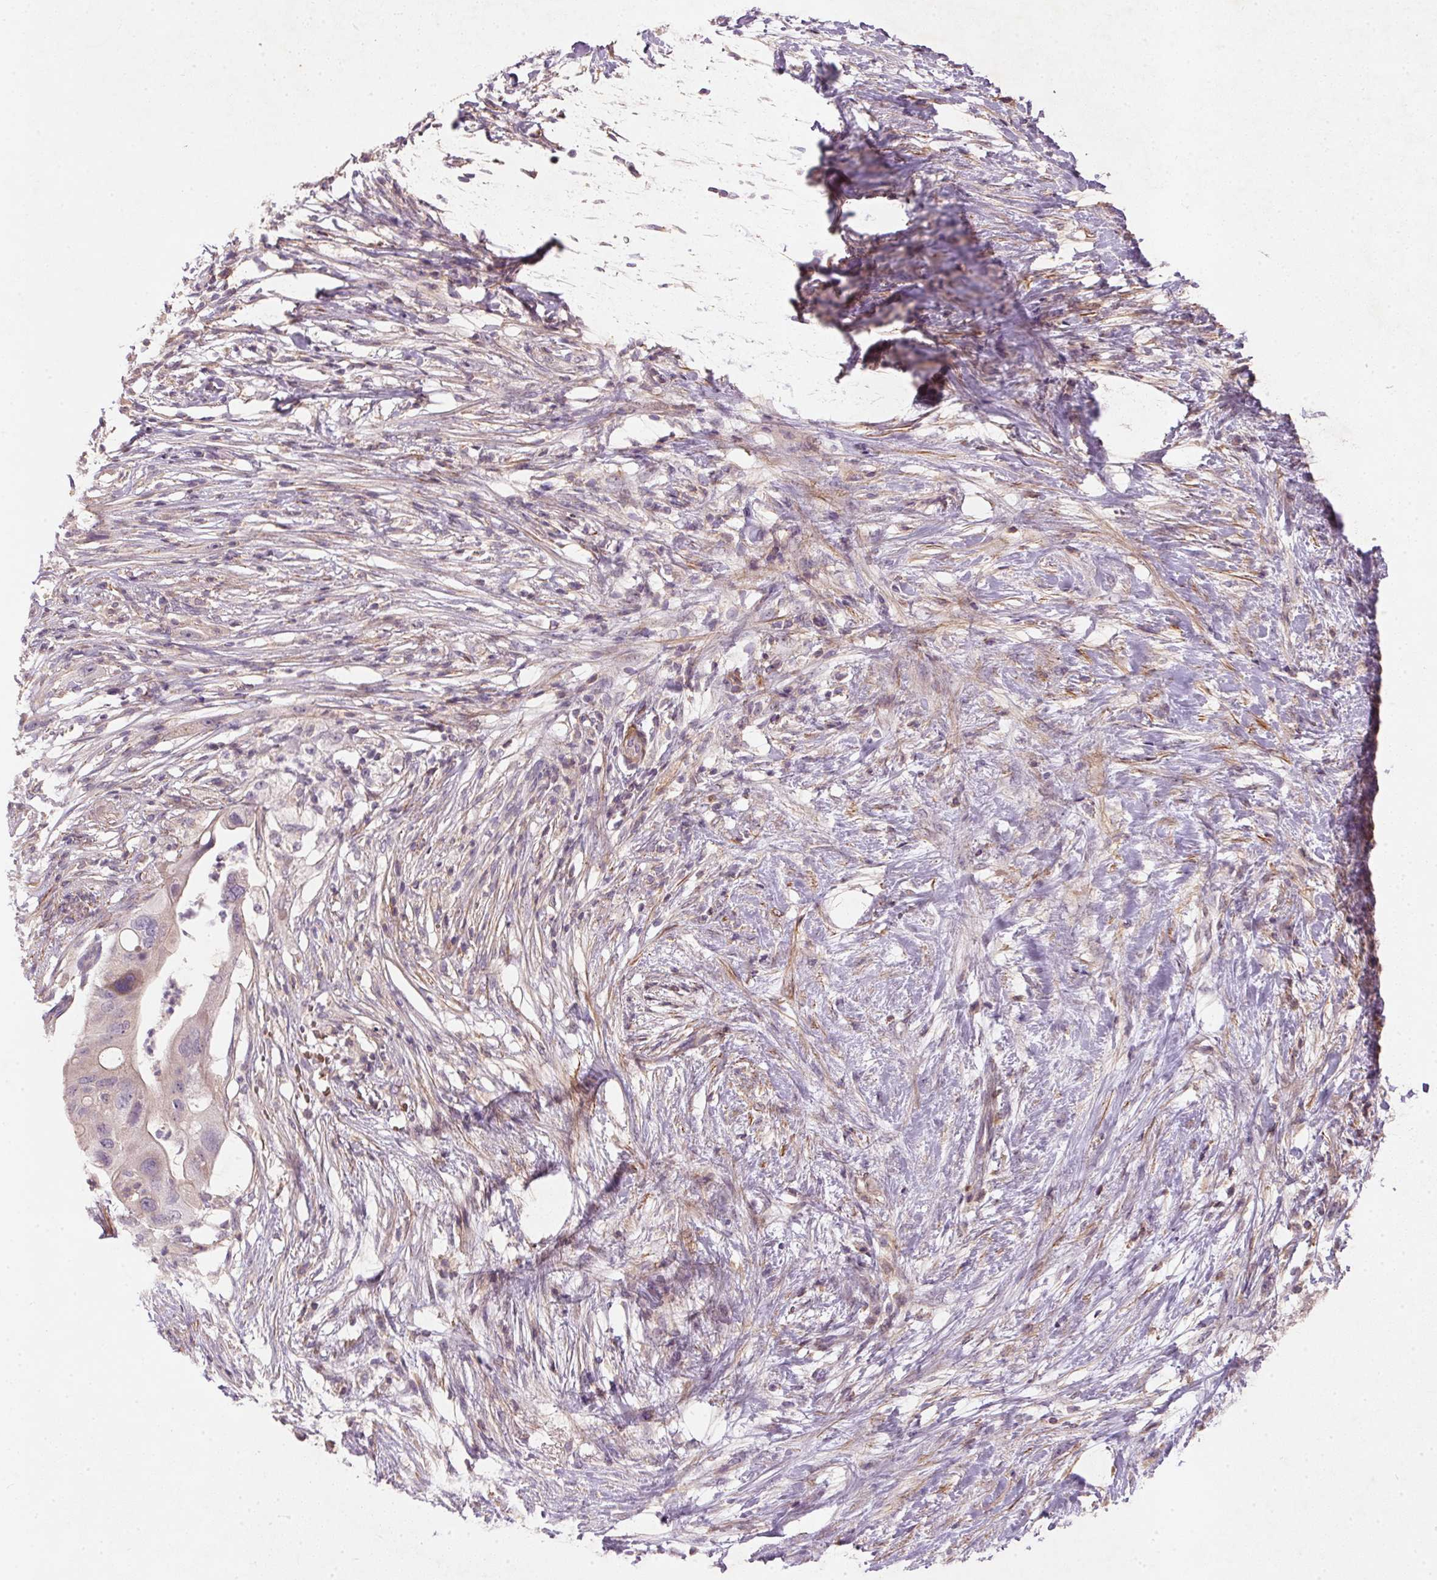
{"staining": {"intensity": "weak", "quantity": "<25%", "location": "cytoplasmic/membranous"}, "tissue": "pancreatic cancer", "cell_type": "Tumor cells", "image_type": "cancer", "snomed": [{"axis": "morphology", "description": "Adenocarcinoma, NOS"}, {"axis": "topography", "description": "Pancreas"}], "caption": "Immunohistochemistry histopathology image of neoplastic tissue: pancreatic cancer (adenocarcinoma) stained with DAB (3,3'-diaminobenzidine) demonstrates no significant protein positivity in tumor cells.", "gene": "KCNK15", "patient": {"sex": "female", "age": 72}}